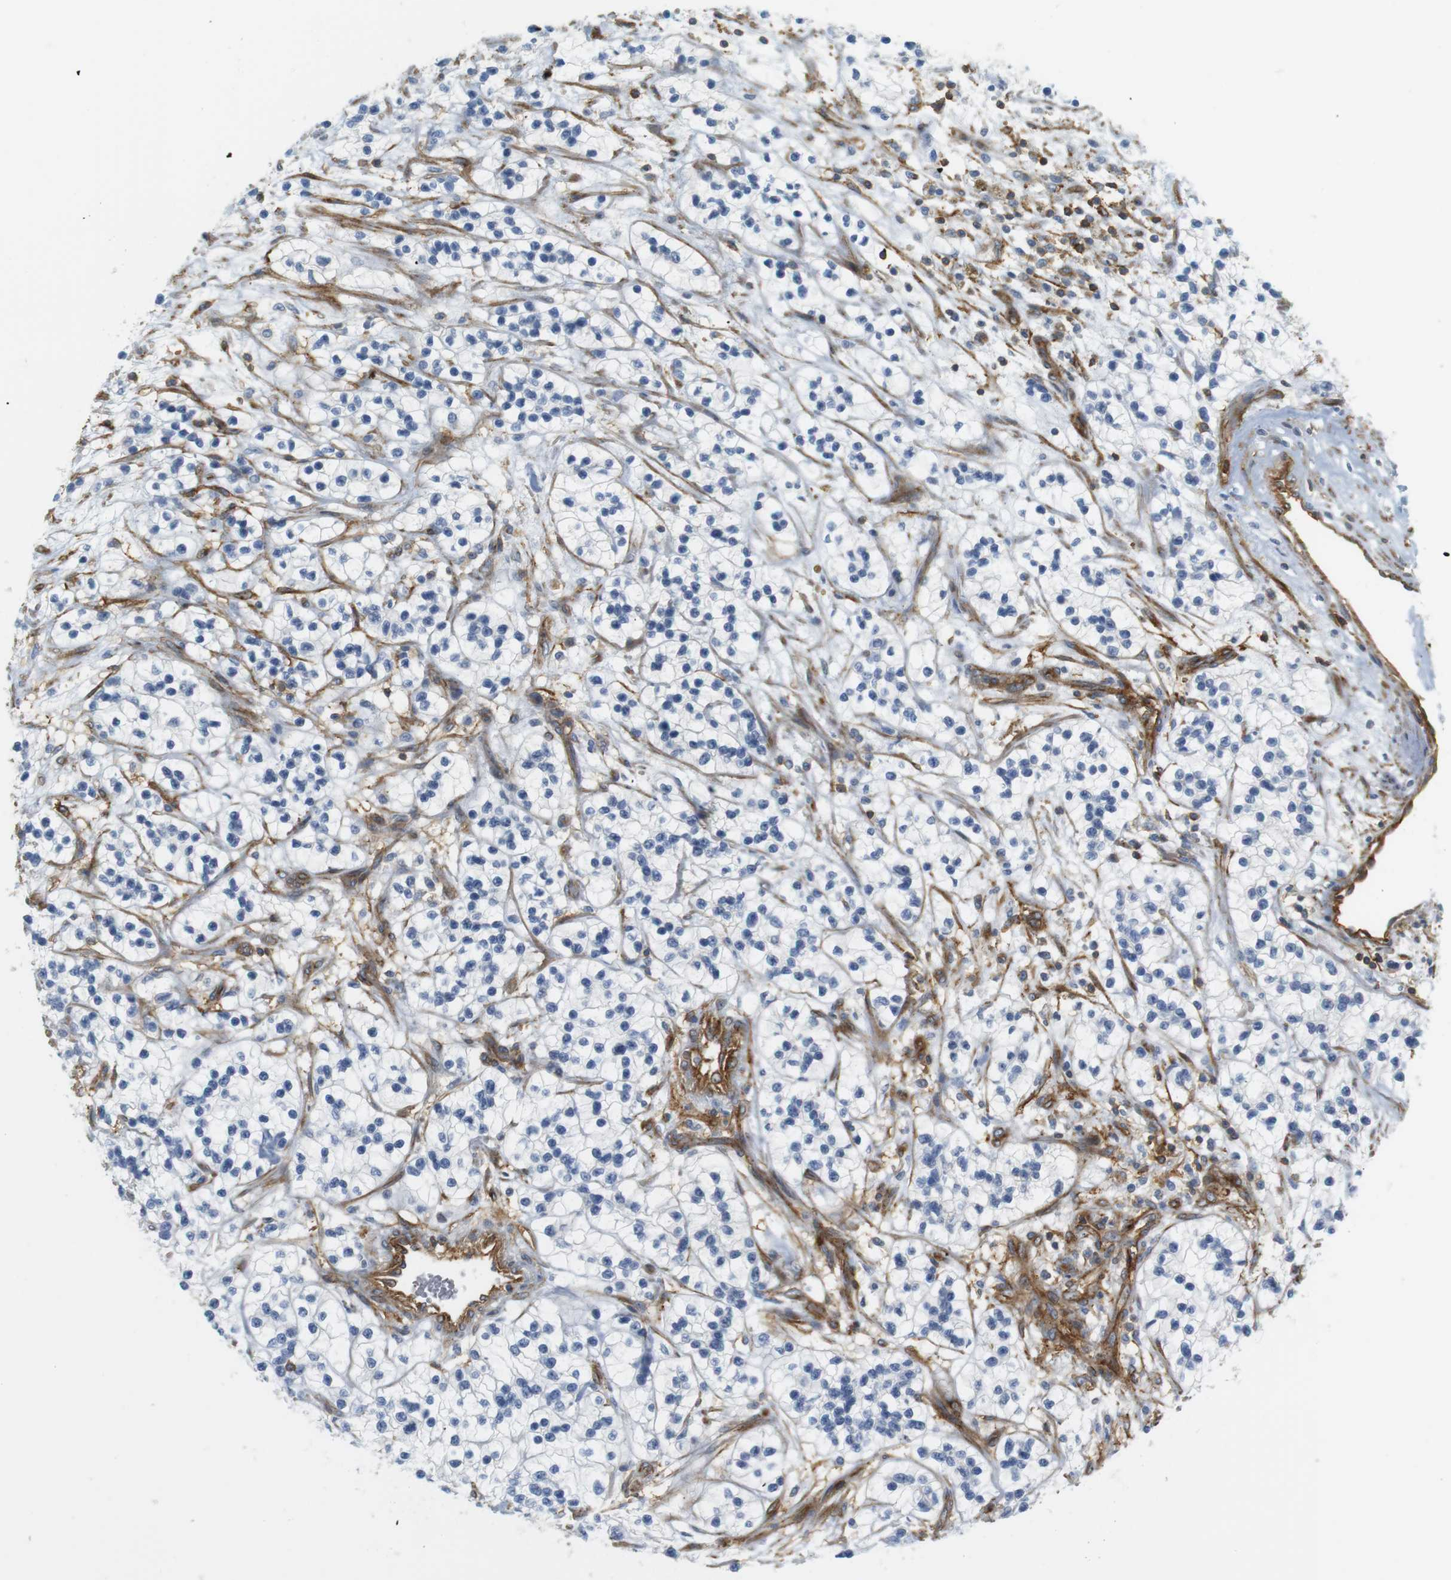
{"staining": {"intensity": "negative", "quantity": "none", "location": "none"}, "tissue": "renal cancer", "cell_type": "Tumor cells", "image_type": "cancer", "snomed": [{"axis": "morphology", "description": "Adenocarcinoma, NOS"}, {"axis": "topography", "description": "Kidney"}], "caption": "Image shows no protein staining in tumor cells of renal adenocarcinoma tissue.", "gene": "F2R", "patient": {"sex": "female", "age": 57}}